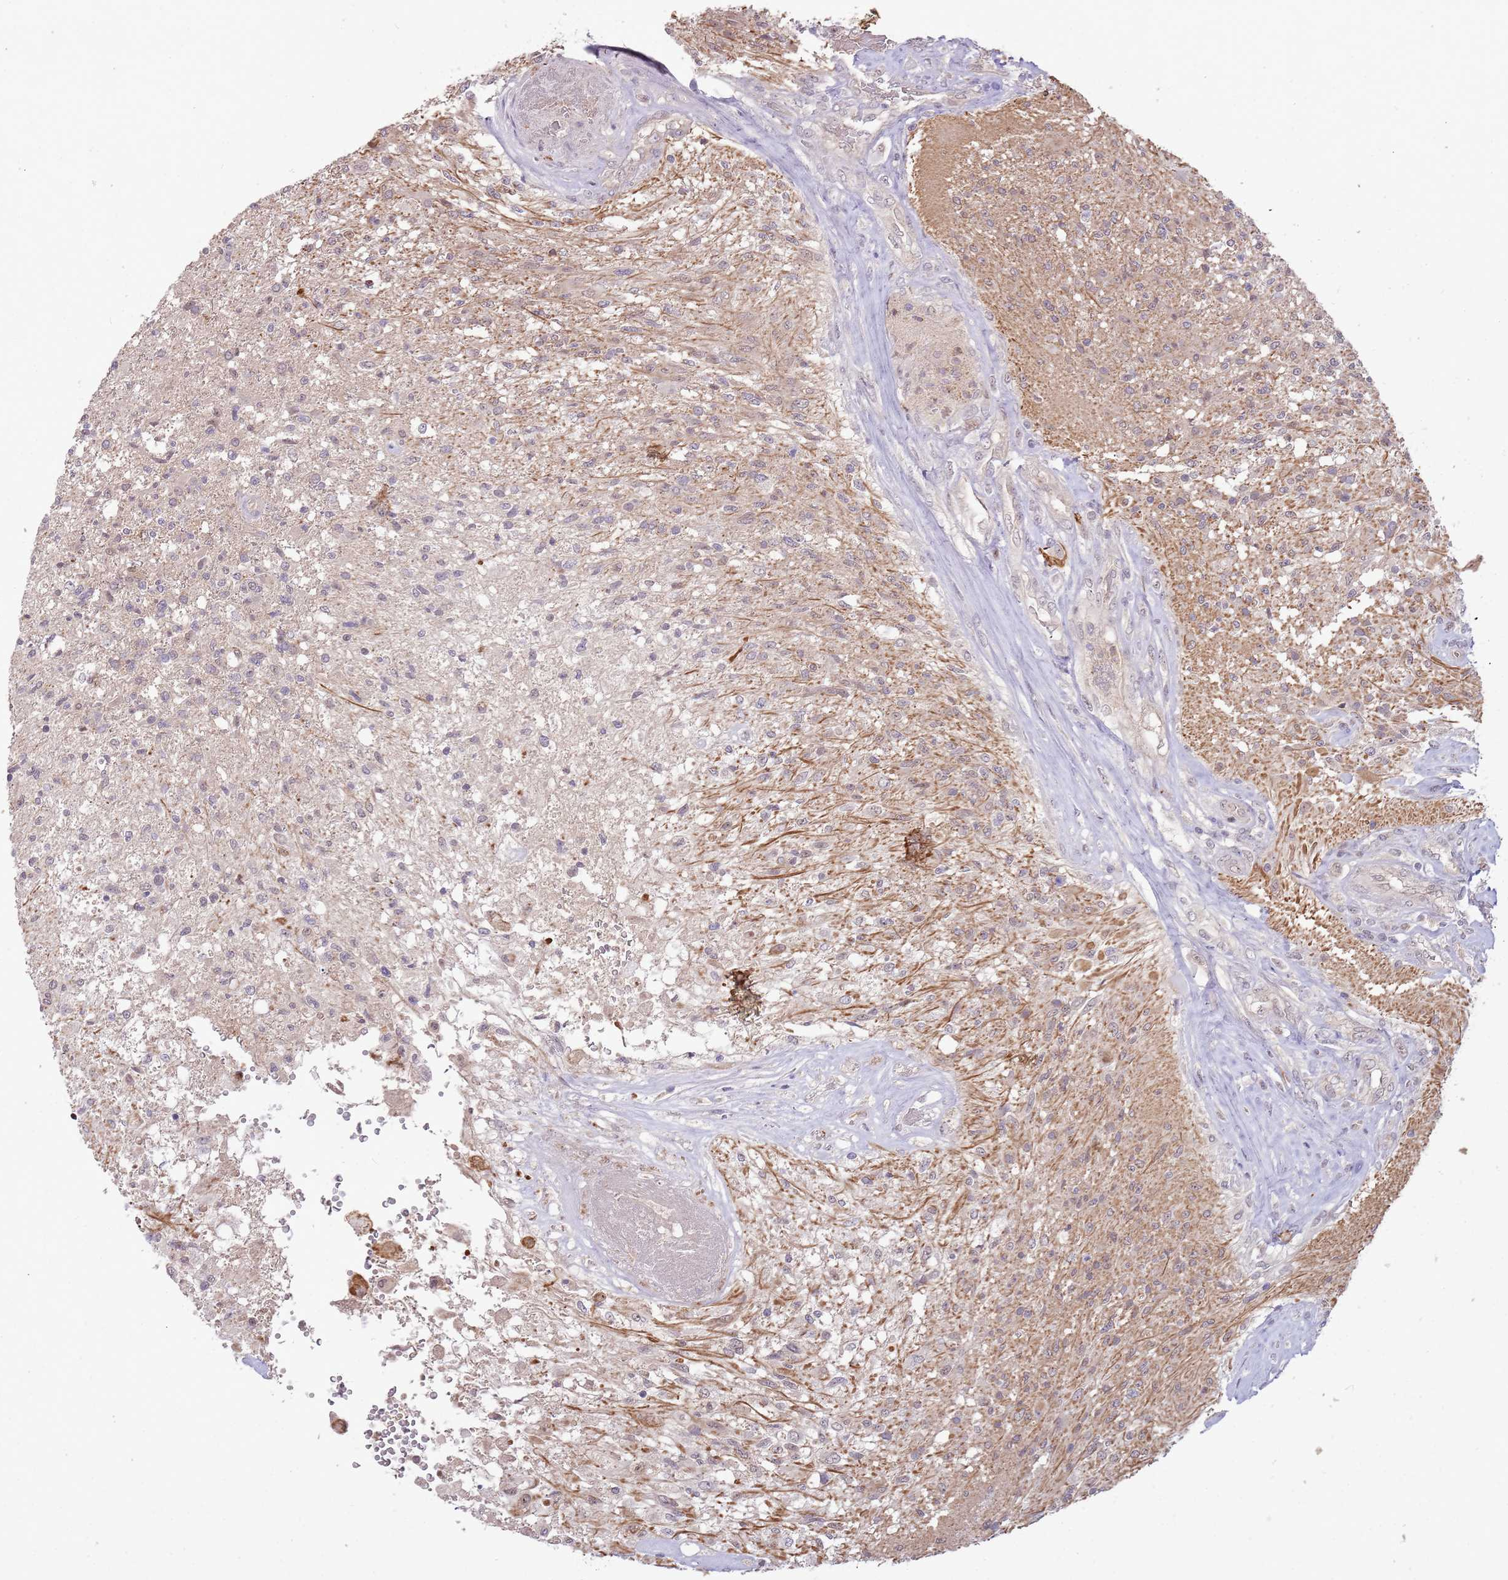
{"staining": {"intensity": "negative", "quantity": "none", "location": "none"}, "tissue": "glioma", "cell_type": "Tumor cells", "image_type": "cancer", "snomed": [{"axis": "morphology", "description": "Glioma, malignant, High grade"}, {"axis": "topography", "description": "Brain"}], "caption": "A photomicrograph of human glioma is negative for staining in tumor cells. Brightfield microscopy of immunohistochemistry stained with DAB (brown) and hematoxylin (blue), captured at high magnification.", "gene": "NBPF6", "patient": {"sex": "male", "age": 56}}